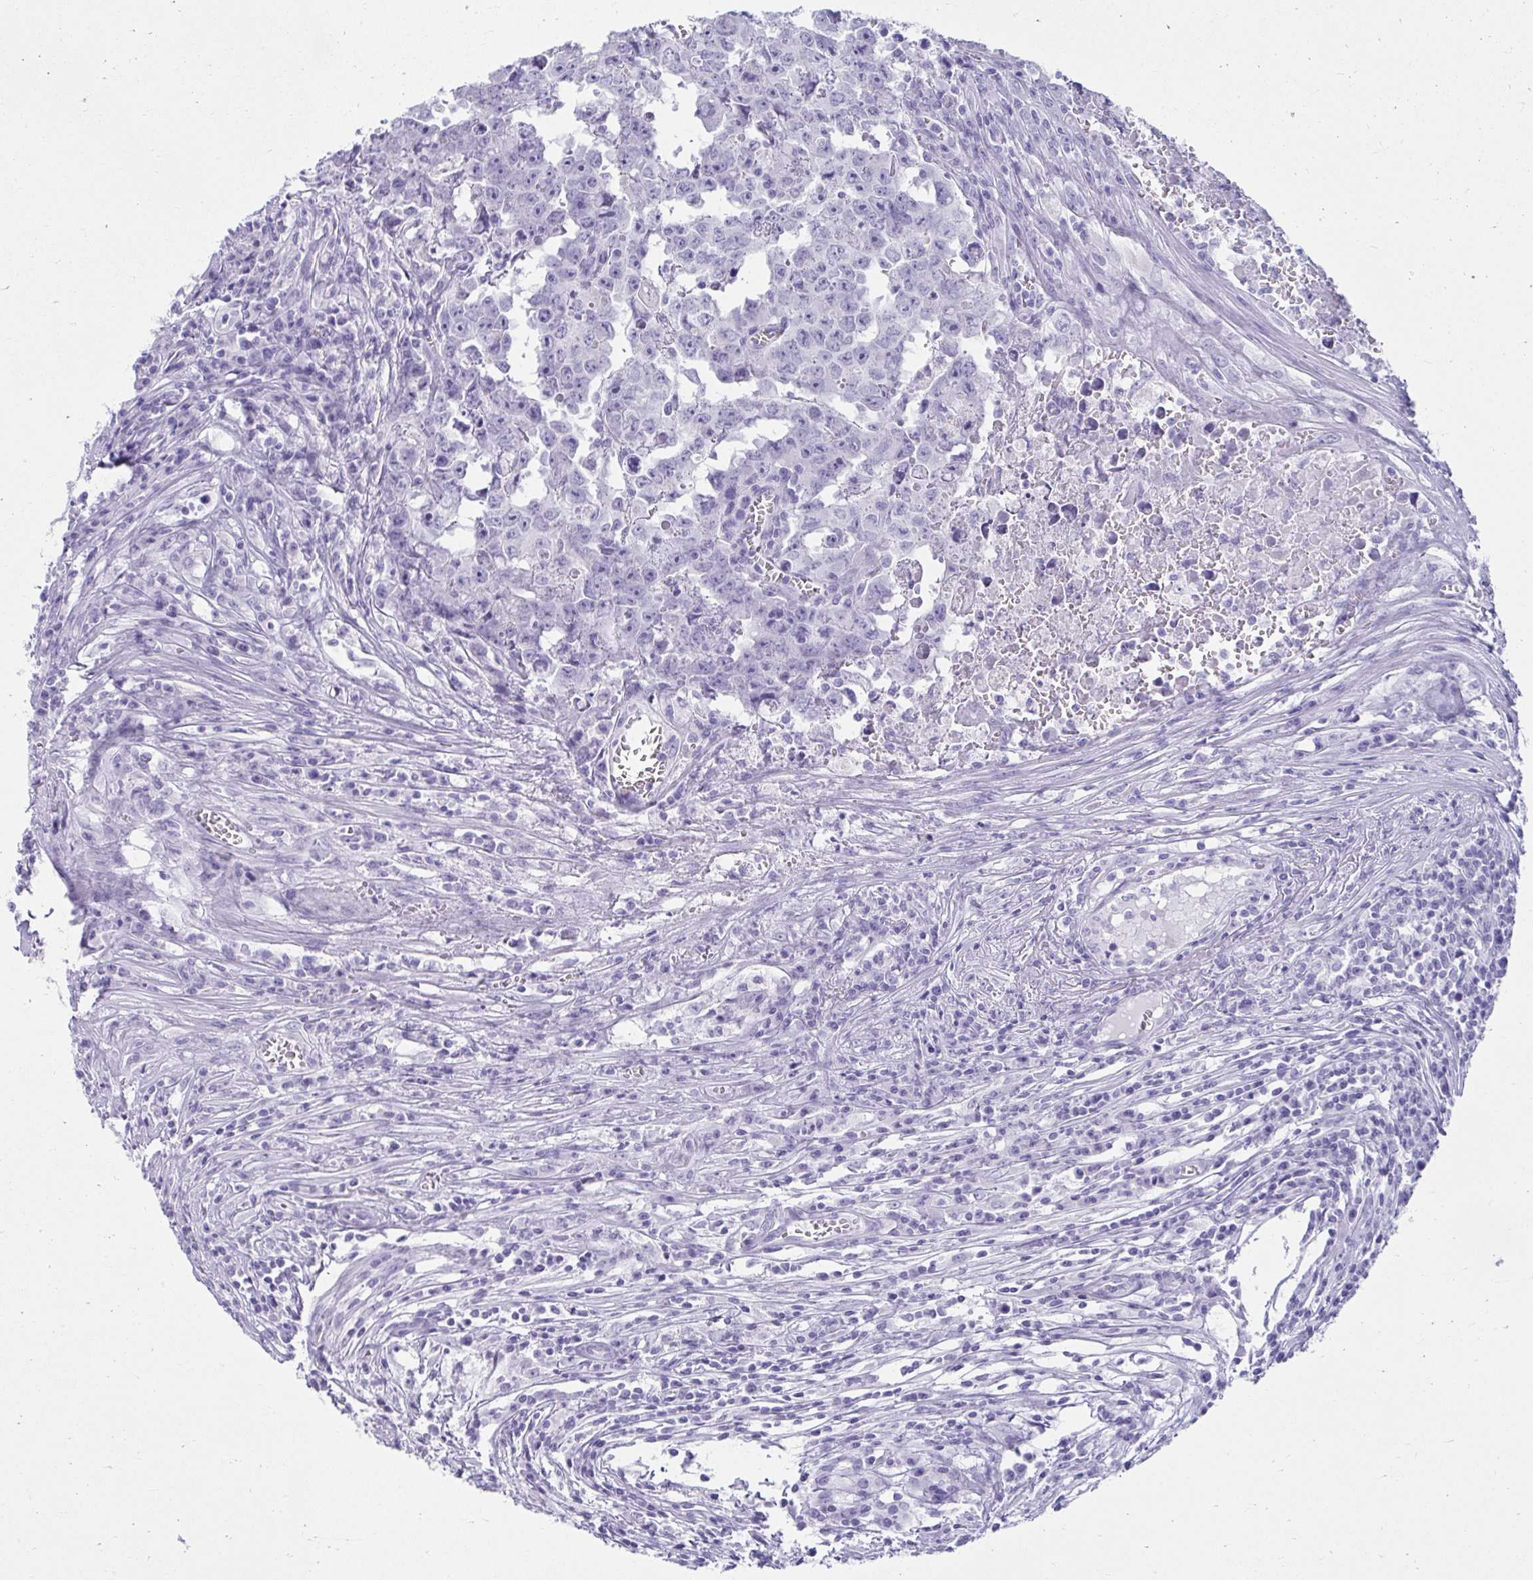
{"staining": {"intensity": "negative", "quantity": "none", "location": "none"}, "tissue": "testis cancer", "cell_type": "Tumor cells", "image_type": "cancer", "snomed": [{"axis": "morphology", "description": "Carcinoma, Embryonal, NOS"}, {"axis": "topography", "description": "Testis"}], "caption": "IHC image of neoplastic tissue: human testis embryonal carcinoma stained with DAB demonstrates no significant protein staining in tumor cells.", "gene": "ATP4B", "patient": {"sex": "male", "age": 22}}